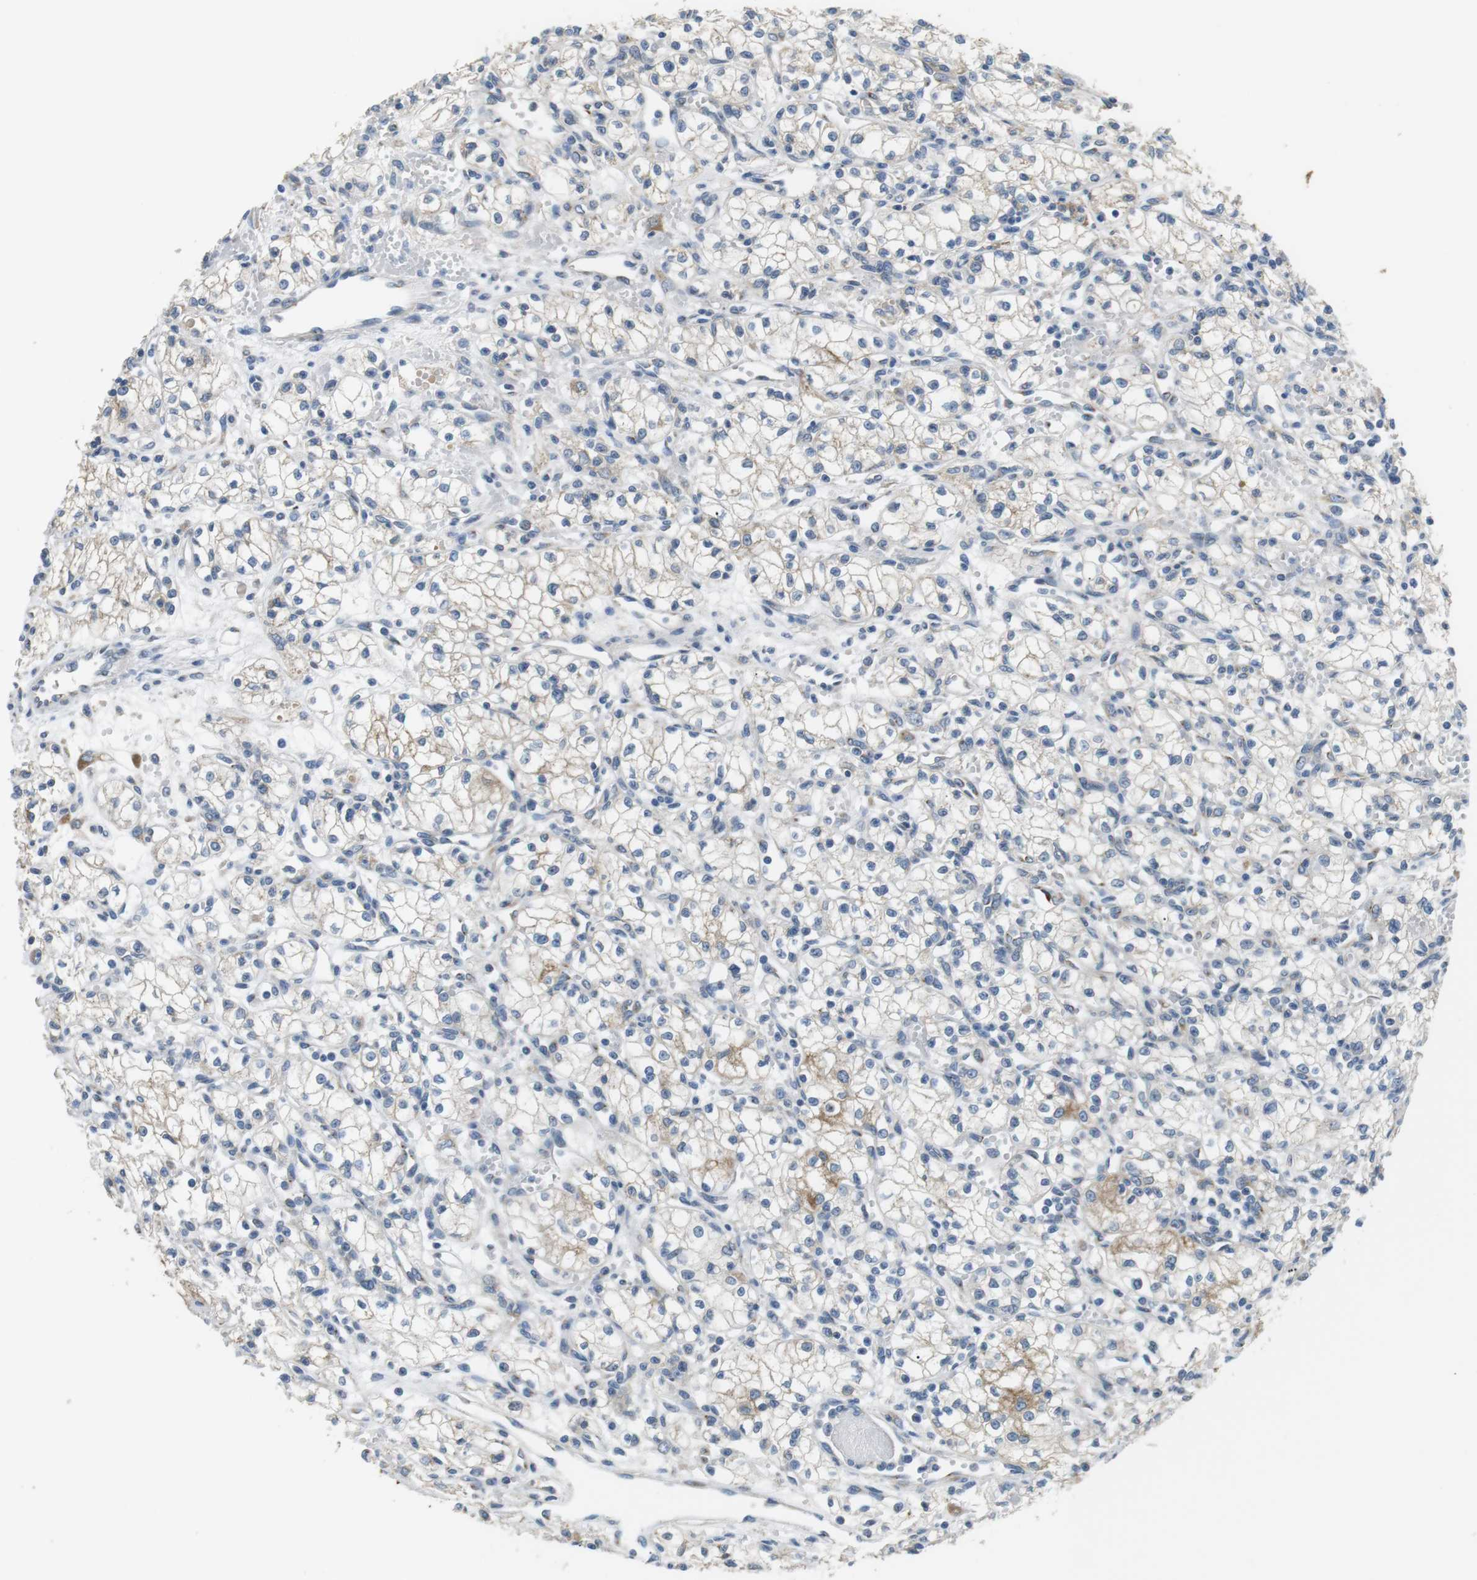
{"staining": {"intensity": "moderate", "quantity": "25%-75%", "location": "cytoplasmic/membranous"}, "tissue": "renal cancer", "cell_type": "Tumor cells", "image_type": "cancer", "snomed": [{"axis": "morphology", "description": "Normal tissue, NOS"}, {"axis": "morphology", "description": "Adenocarcinoma, NOS"}, {"axis": "topography", "description": "Kidney"}], "caption": "Immunohistochemistry (DAB (3,3'-diaminobenzidine)) staining of human adenocarcinoma (renal) shows moderate cytoplasmic/membranous protein expression in approximately 25%-75% of tumor cells.", "gene": "UNC5CL", "patient": {"sex": "male", "age": 59}}